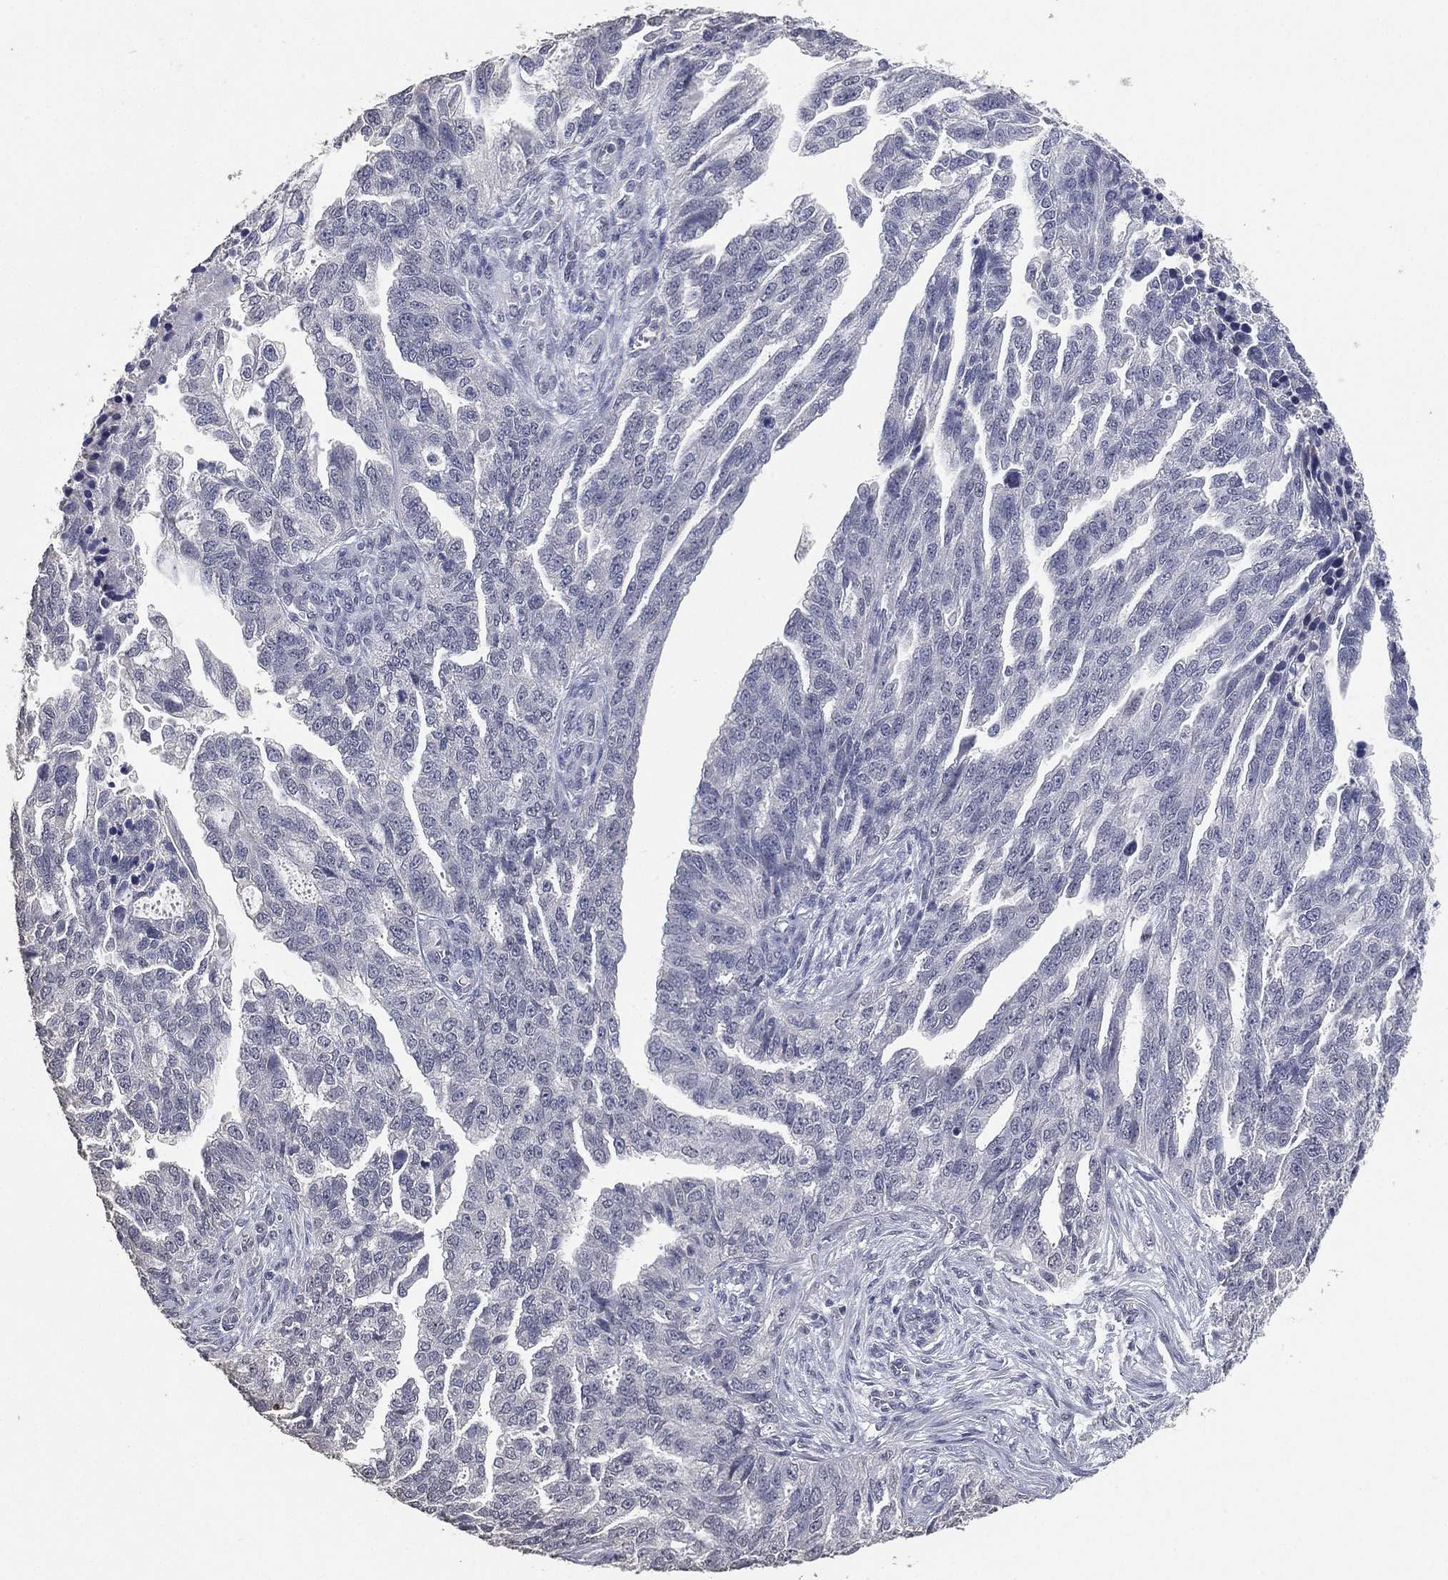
{"staining": {"intensity": "negative", "quantity": "none", "location": "none"}, "tissue": "ovarian cancer", "cell_type": "Tumor cells", "image_type": "cancer", "snomed": [{"axis": "morphology", "description": "Cystadenocarcinoma, serous, NOS"}, {"axis": "topography", "description": "Ovary"}], "caption": "Histopathology image shows no protein staining in tumor cells of ovarian cancer (serous cystadenocarcinoma) tissue.", "gene": "DSG1", "patient": {"sex": "female", "age": 51}}